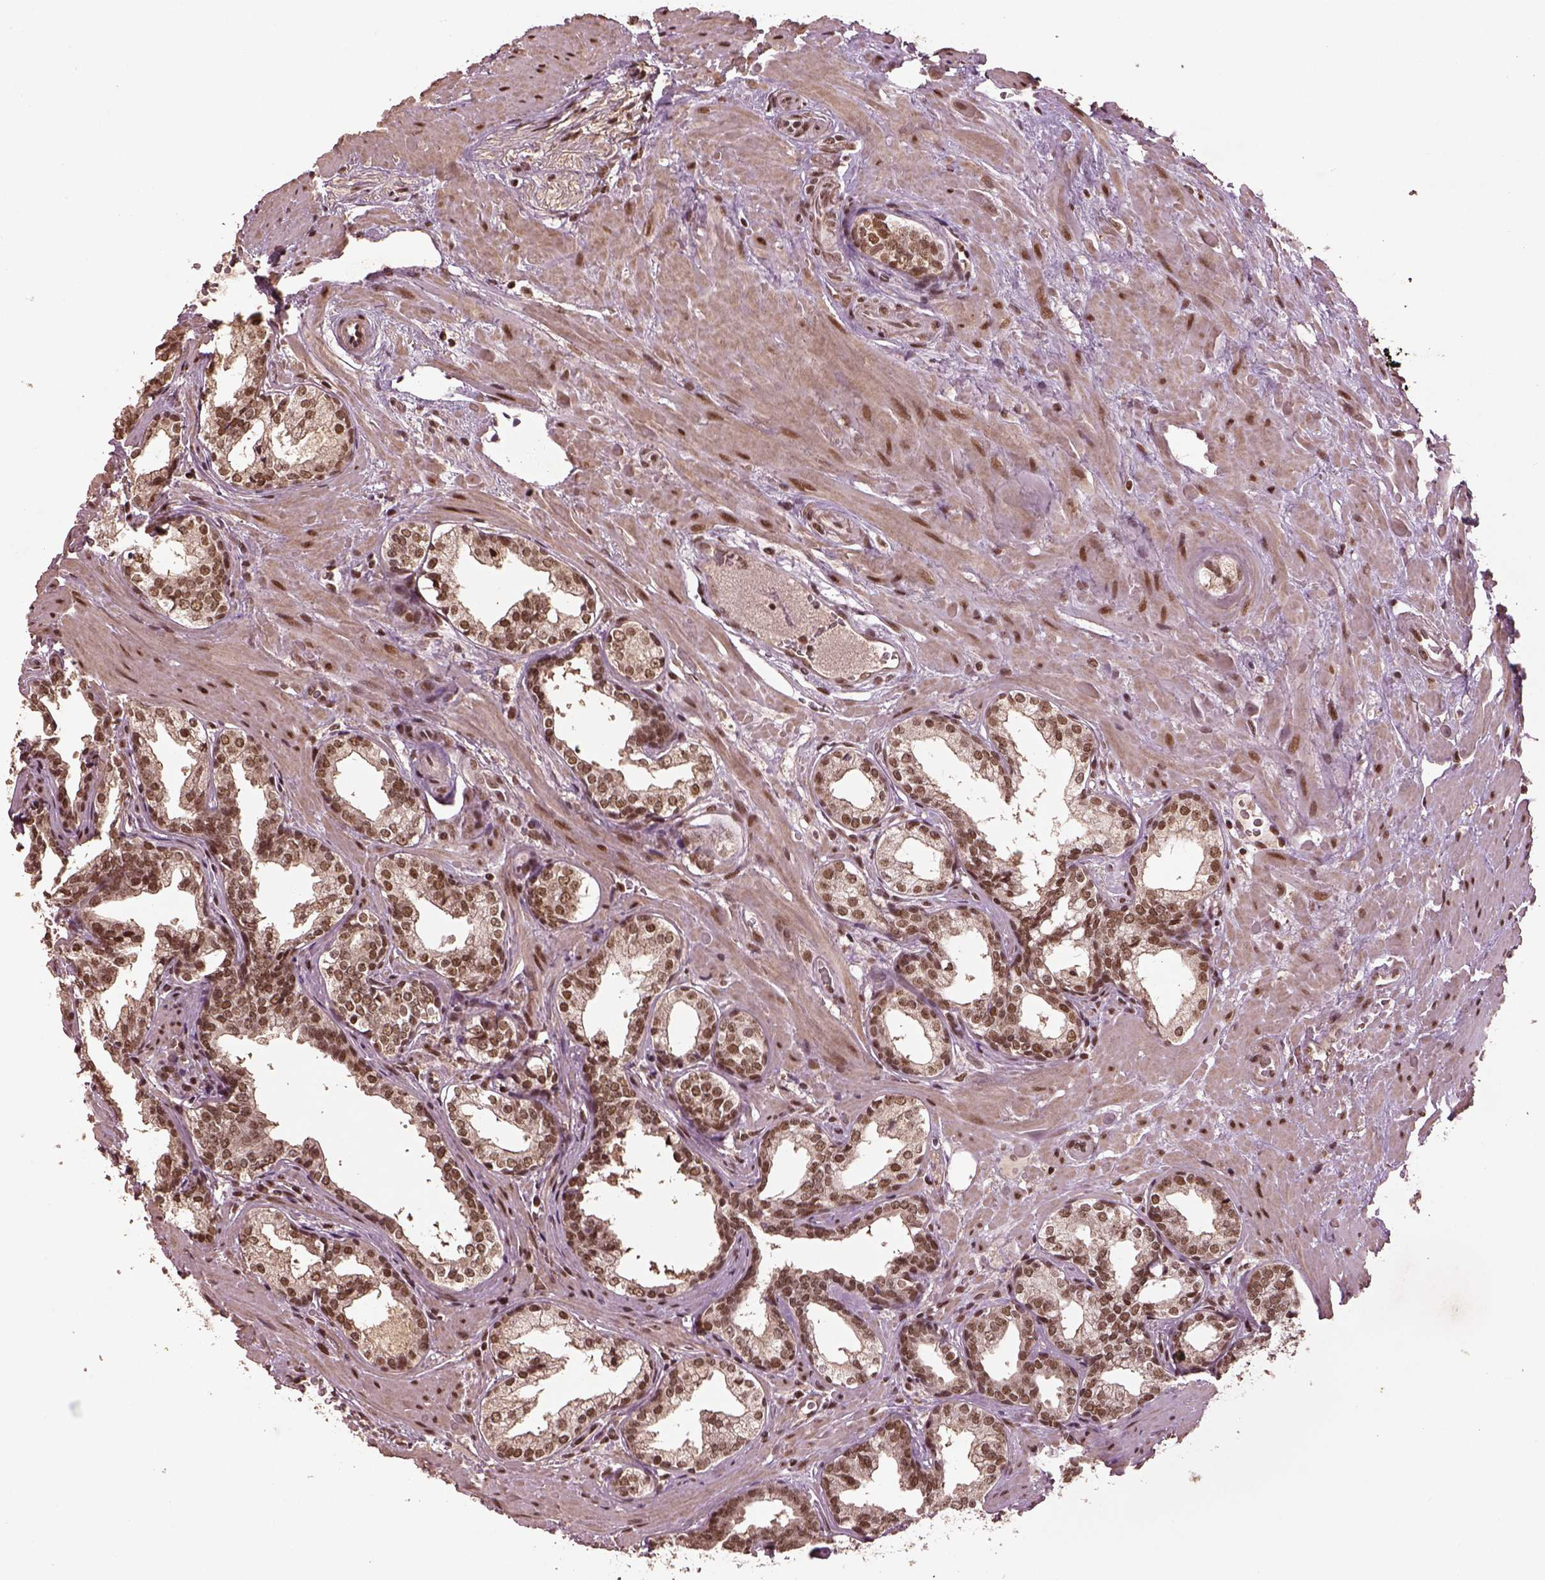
{"staining": {"intensity": "moderate", "quantity": ">75%", "location": "nuclear"}, "tissue": "prostate cancer", "cell_type": "Tumor cells", "image_type": "cancer", "snomed": [{"axis": "morphology", "description": "Adenocarcinoma, NOS"}, {"axis": "topography", "description": "Prostate"}], "caption": "Adenocarcinoma (prostate) stained with a protein marker demonstrates moderate staining in tumor cells.", "gene": "BRD9", "patient": {"sex": "male", "age": 66}}